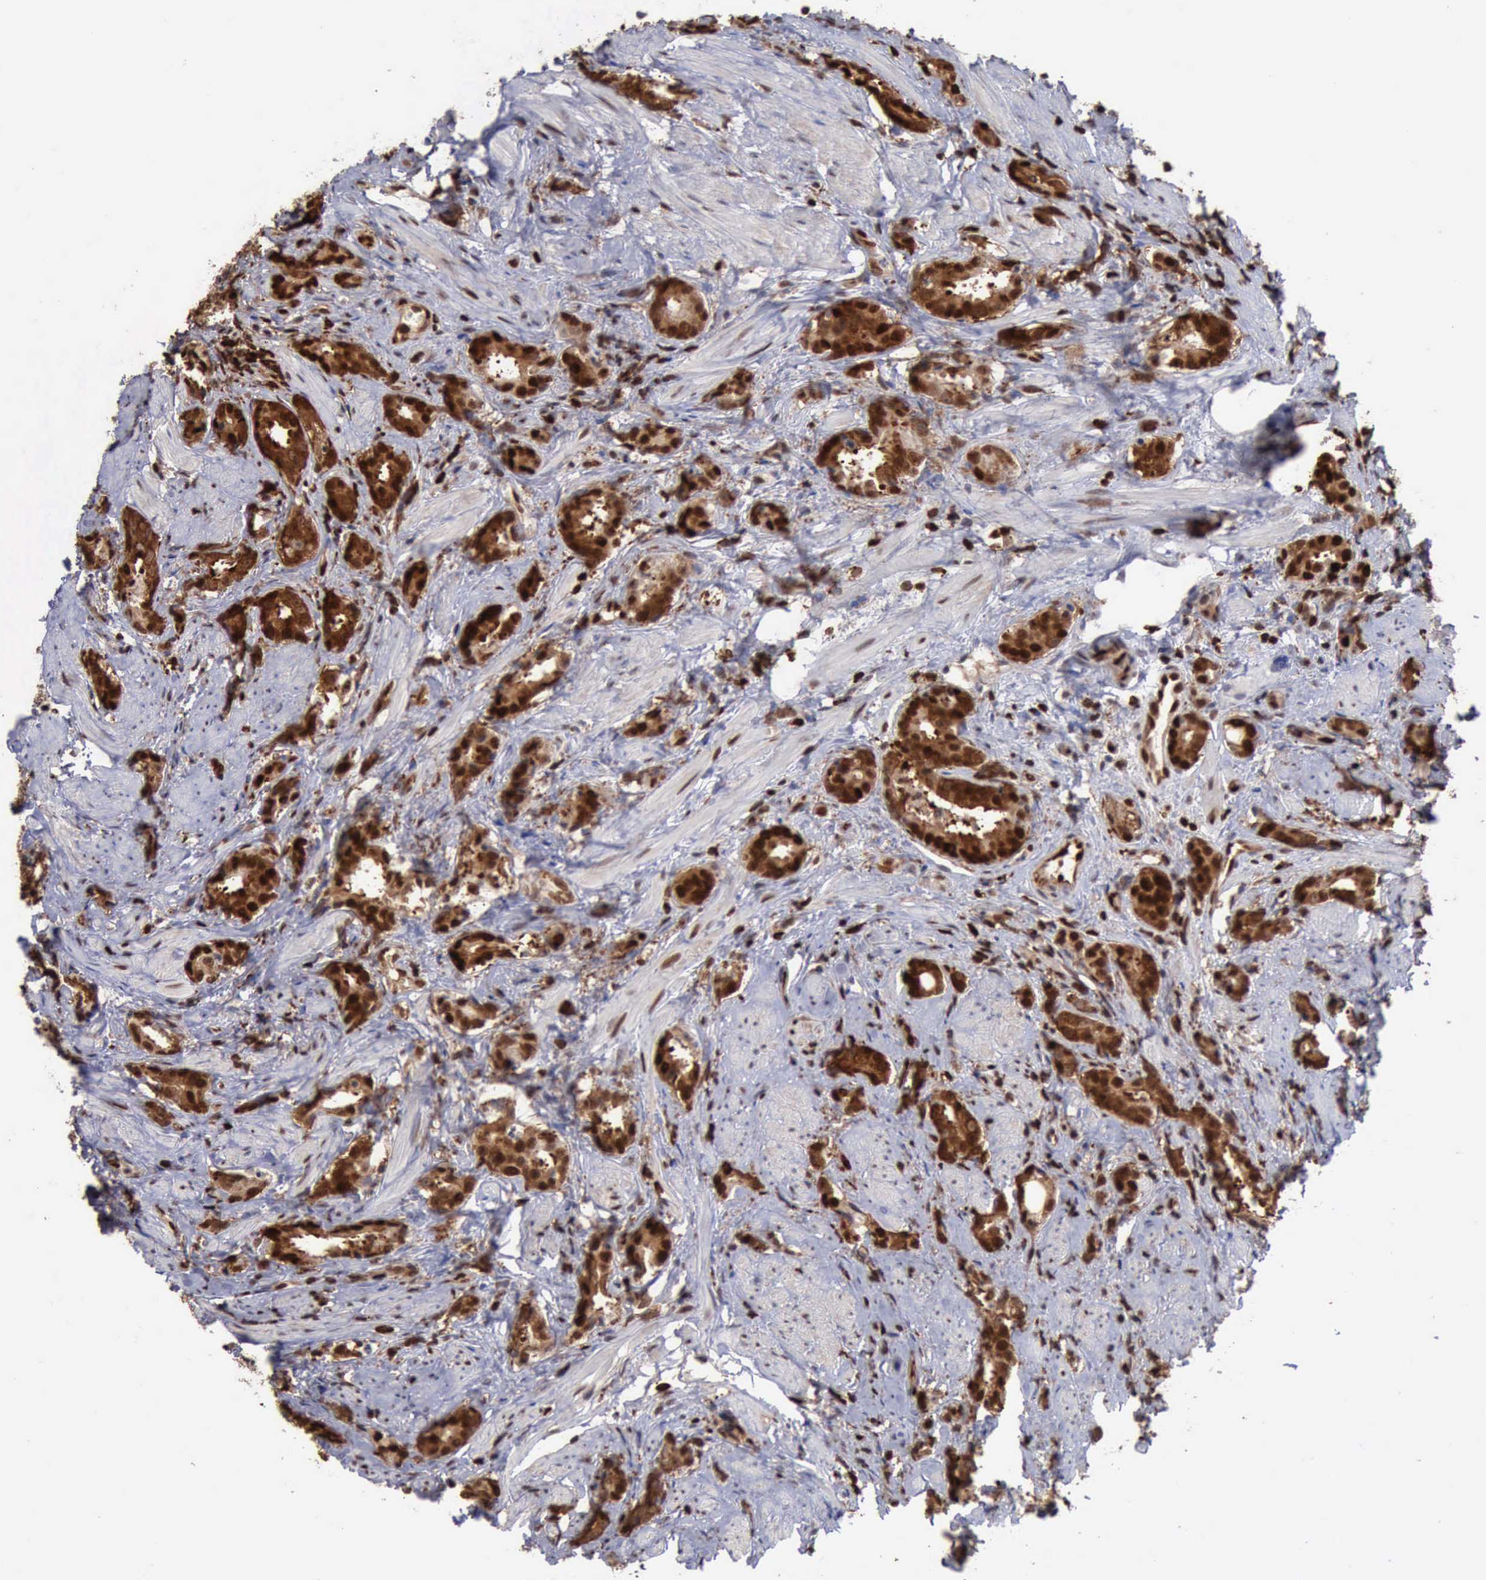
{"staining": {"intensity": "strong", "quantity": ">75%", "location": "cytoplasmic/membranous,nuclear"}, "tissue": "prostate cancer", "cell_type": "Tumor cells", "image_type": "cancer", "snomed": [{"axis": "morphology", "description": "Adenocarcinoma, Medium grade"}, {"axis": "topography", "description": "Prostate"}], "caption": "Immunohistochemical staining of human medium-grade adenocarcinoma (prostate) exhibits high levels of strong cytoplasmic/membranous and nuclear staining in about >75% of tumor cells.", "gene": "PDCD4", "patient": {"sex": "male", "age": 53}}